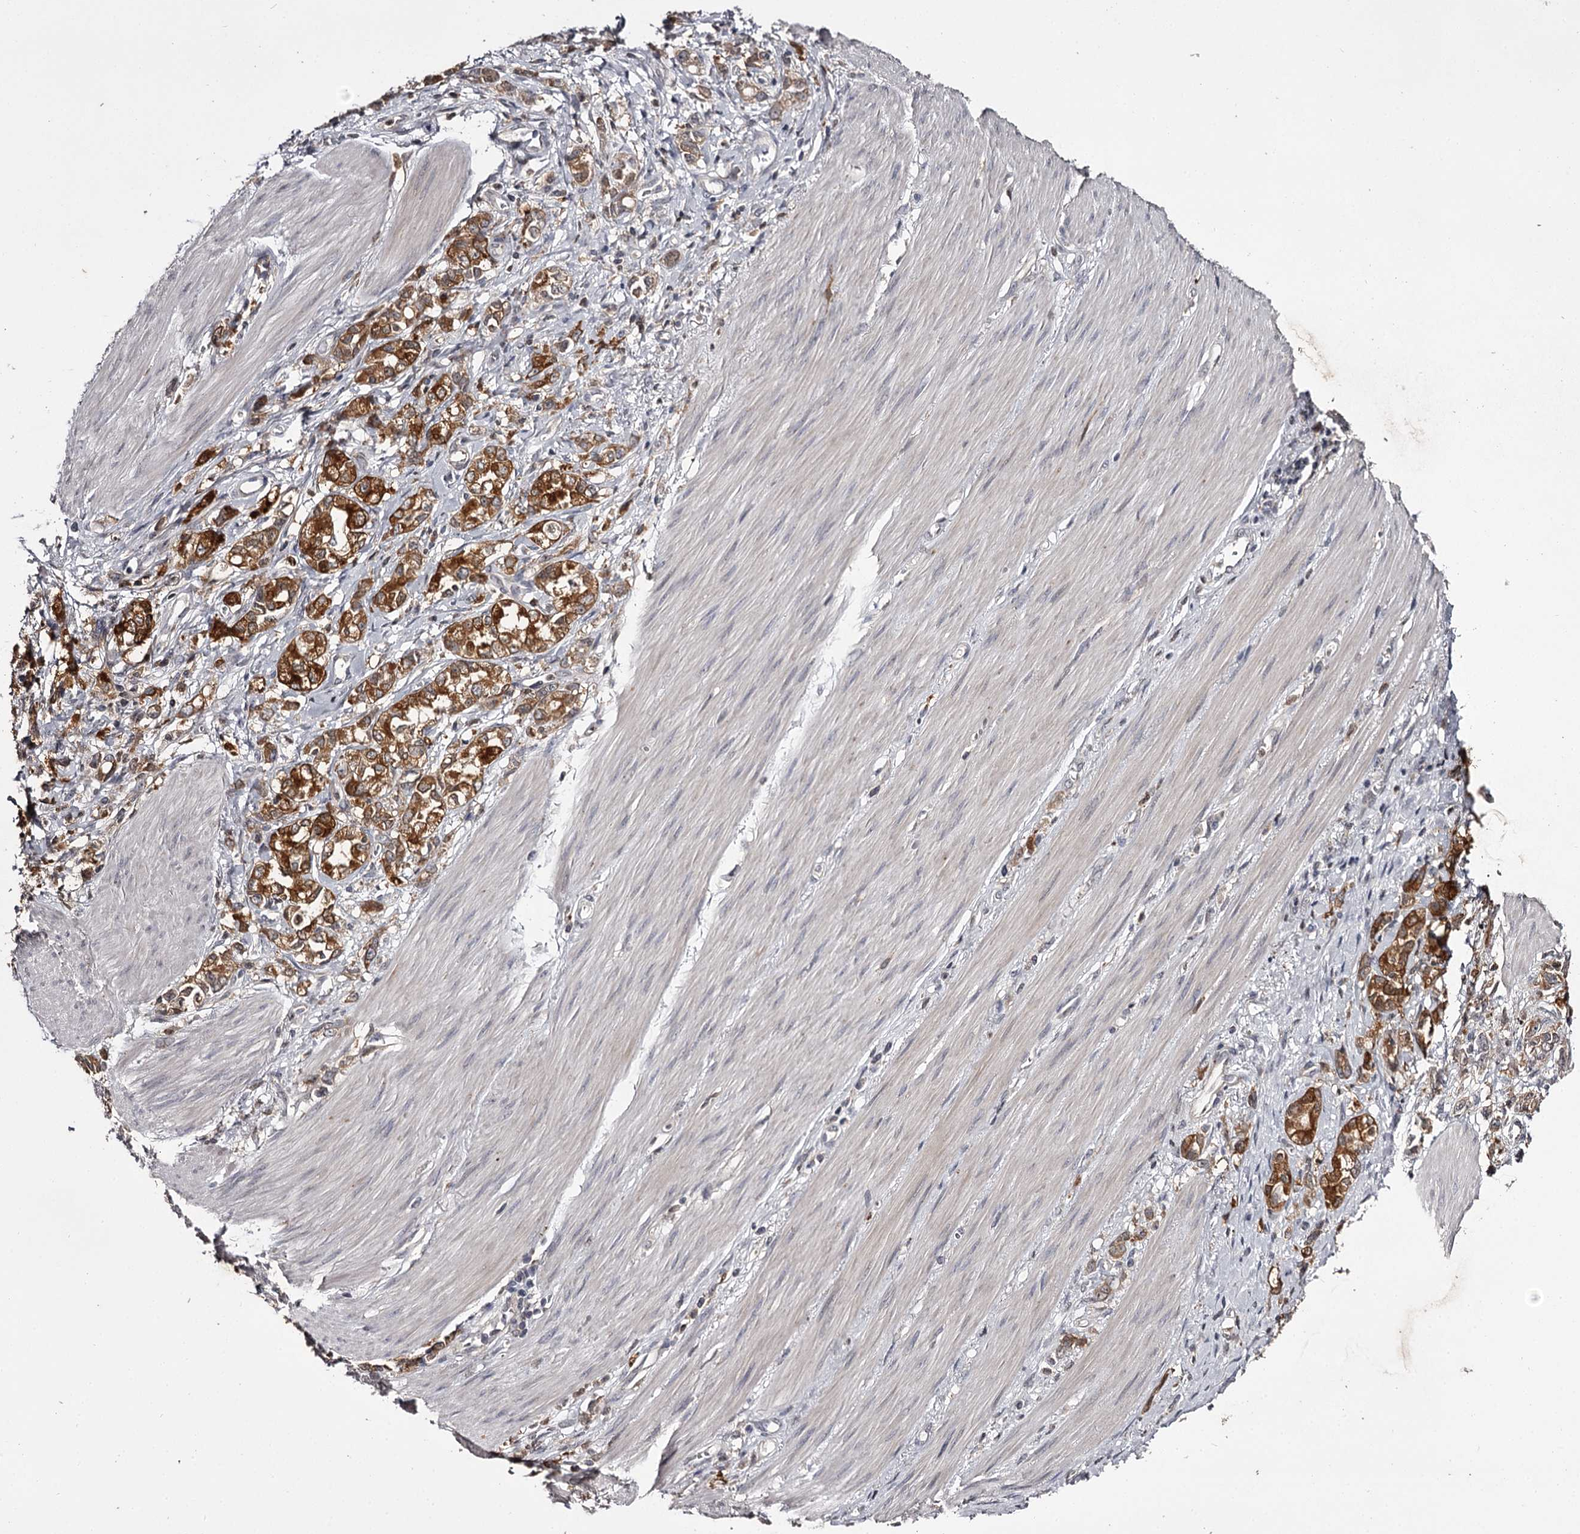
{"staining": {"intensity": "moderate", "quantity": ">75%", "location": "cytoplasmic/membranous"}, "tissue": "stomach cancer", "cell_type": "Tumor cells", "image_type": "cancer", "snomed": [{"axis": "morphology", "description": "Adenocarcinoma, NOS"}, {"axis": "topography", "description": "Stomach"}], "caption": "A brown stain shows moderate cytoplasmic/membranous expression of a protein in adenocarcinoma (stomach) tumor cells.", "gene": "SLC32A1", "patient": {"sex": "female", "age": 76}}